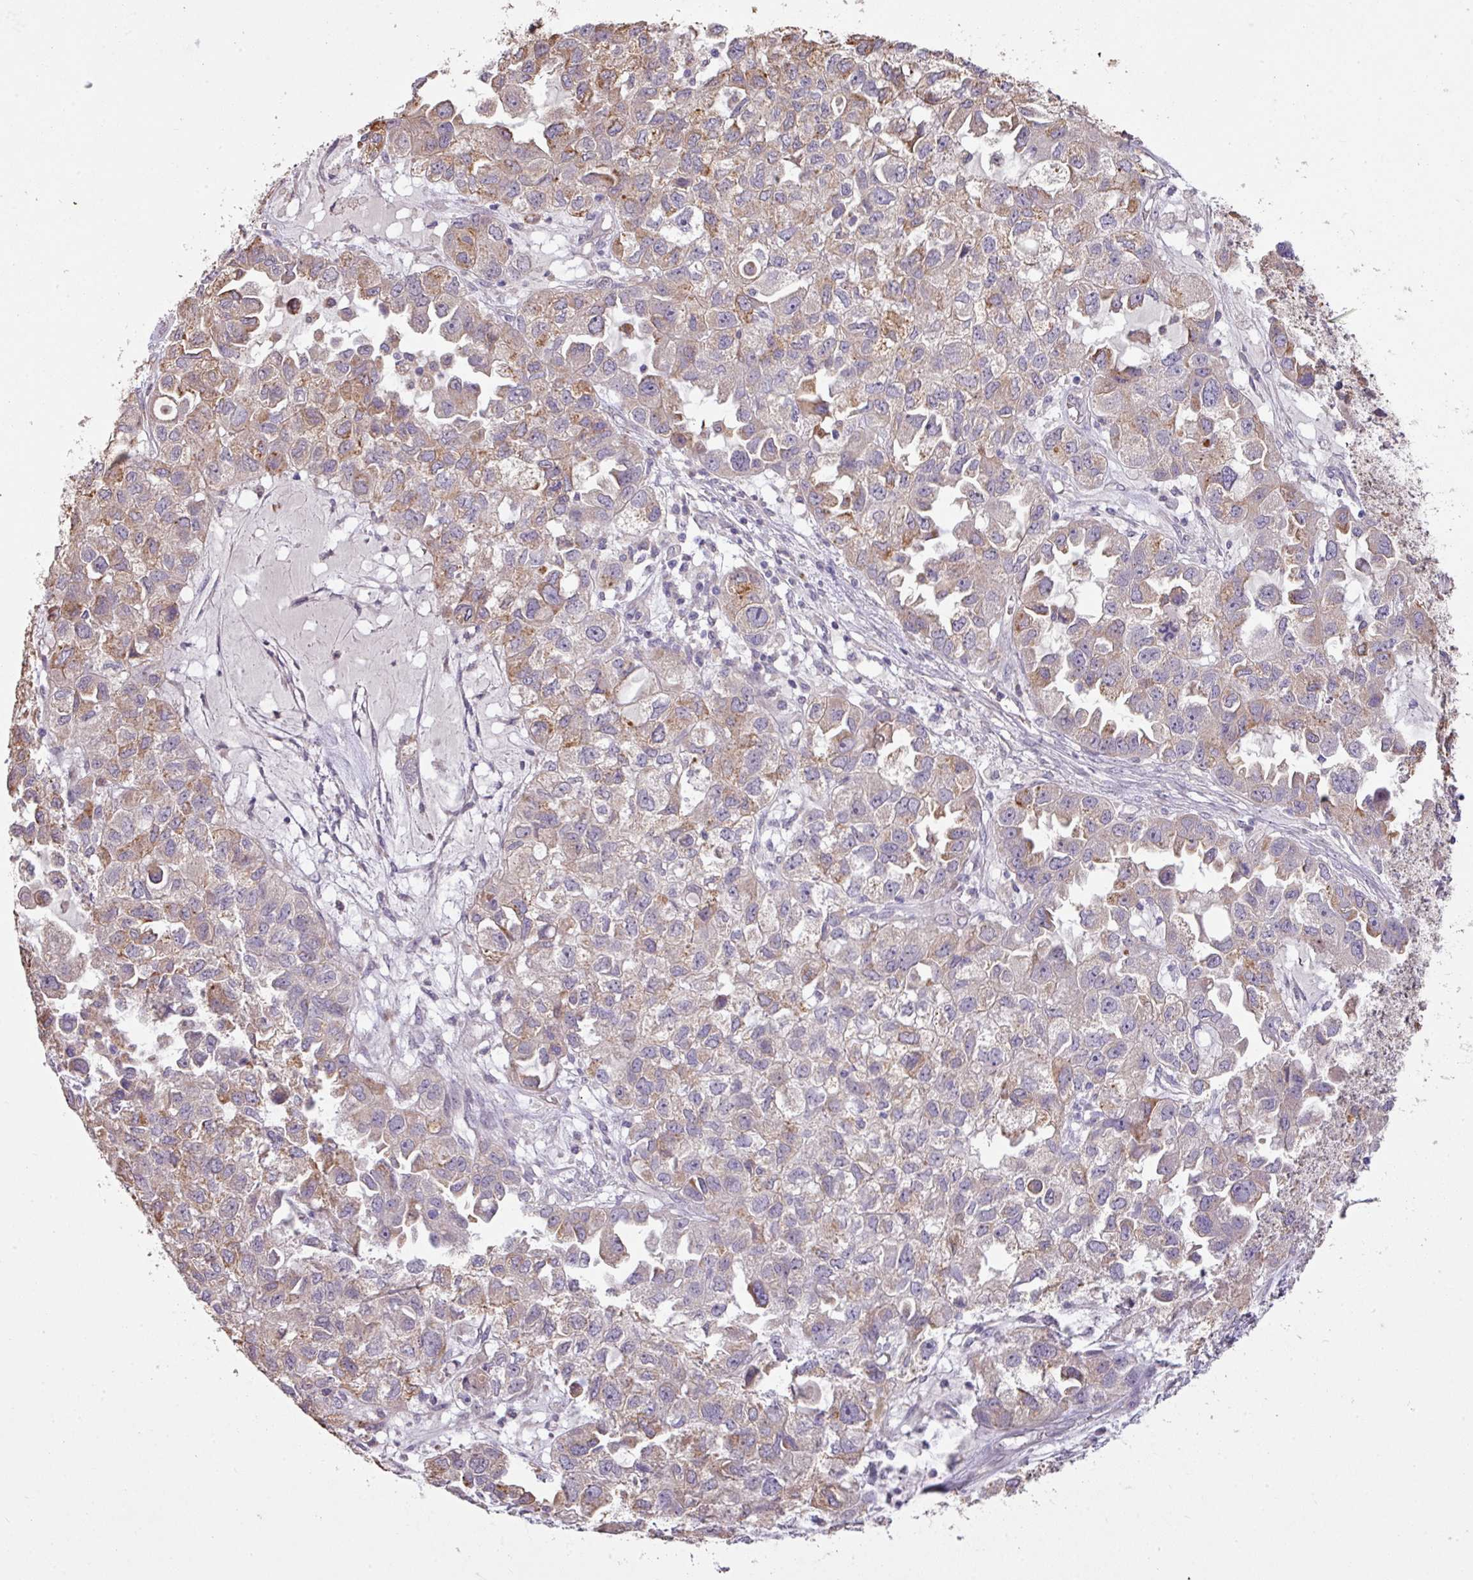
{"staining": {"intensity": "moderate", "quantity": "25%-75%", "location": "cytoplasmic/membranous"}, "tissue": "ovarian cancer", "cell_type": "Tumor cells", "image_type": "cancer", "snomed": [{"axis": "morphology", "description": "Cystadenocarcinoma, serous, NOS"}, {"axis": "topography", "description": "Ovary"}], "caption": "A medium amount of moderate cytoplasmic/membranous positivity is seen in approximately 25%-75% of tumor cells in serous cystadenocarcinoma (ovarian) tissue.", "gene": "PRADC1", "patient": {"sex": "female", "age": 84}}